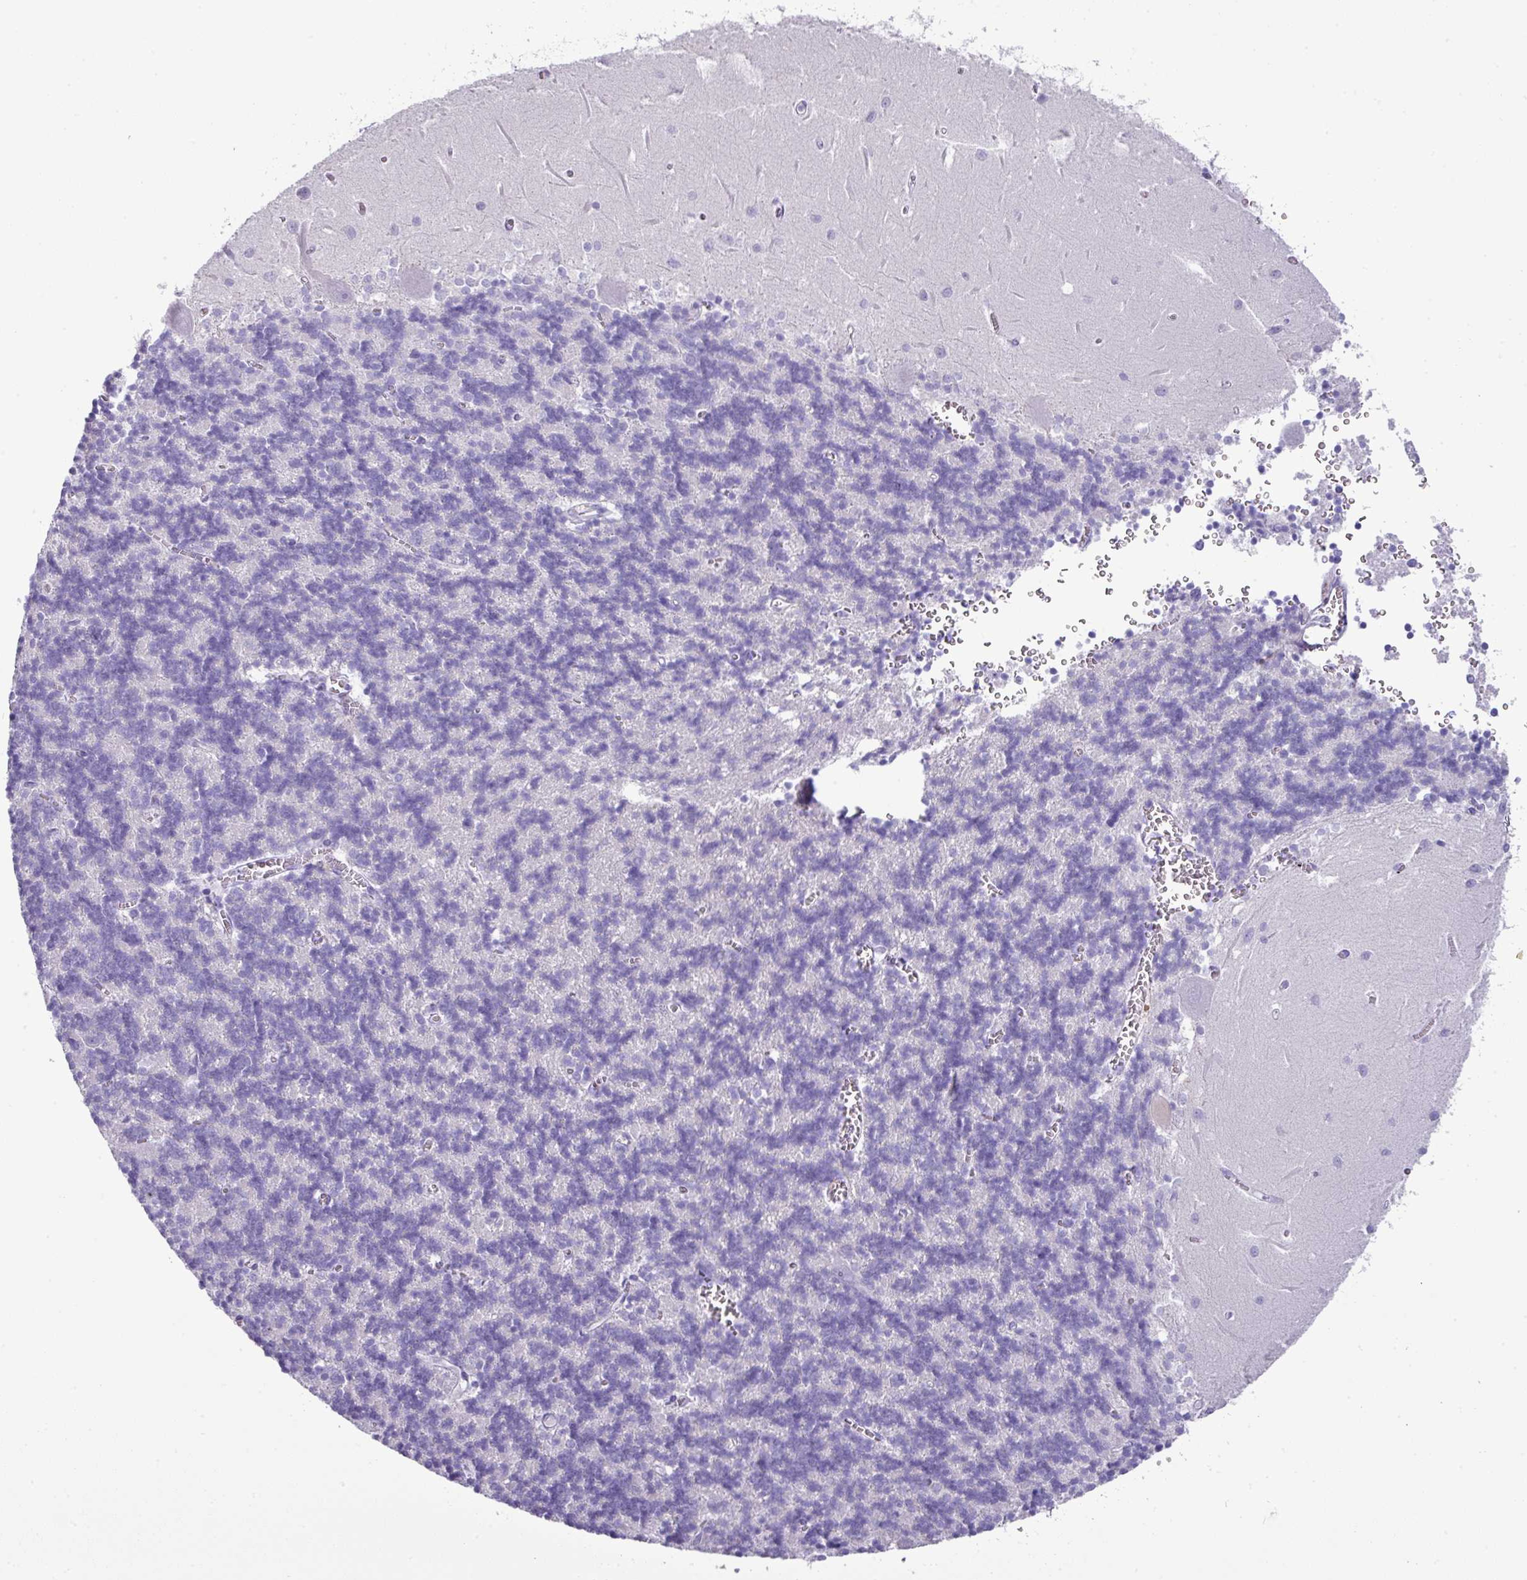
{"staining": {"intensity": "negative", "quantity": "none", "location": "none"}, "tissue": "cerebellum", "cell_type": "Cells in granular layer", "image_type": "normal", "snomed": [{"axis": "morphology", "description": "Normal tissue, NOS"}, {"axis": "topography", "description": "Cerebellum"}], "caption": "An immunohistochemistry photomicrograph of unremarkable cerebellum is shown. There is no staining in cells in granular layer of cerebellum.", "gene": "GSTA1", "patient": {"sex": "male", "age": 37}}